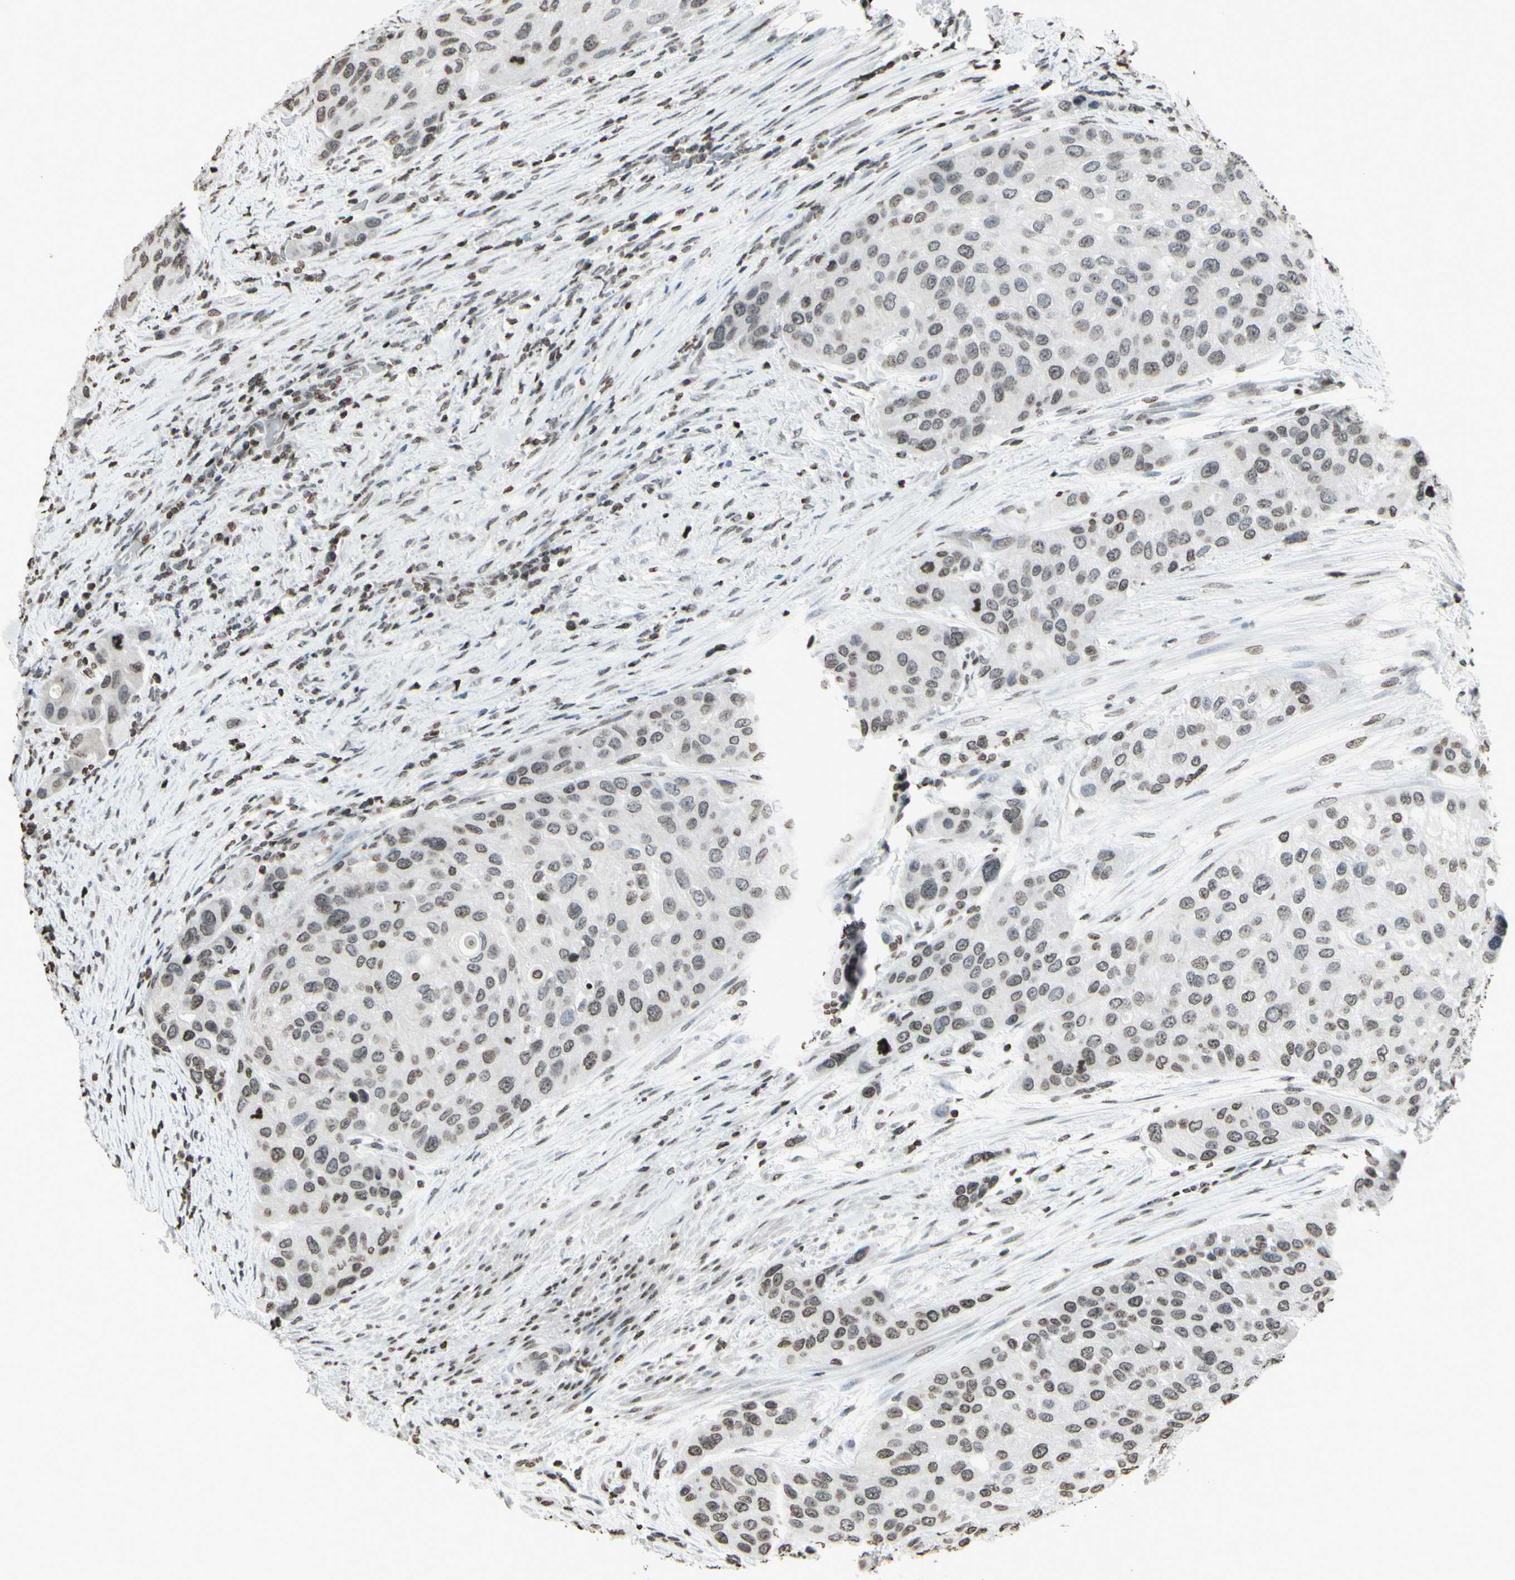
{"staining": {"intensity": "weak", "quantity": "25%-75%", "location": "cytoplasmic/membranous,nuclear"}, "tissue": "urothelial cancer", "cell_type": "Tumor cells", "image_type": "cancer", "snomed": [{"axis": "morphology", "description": "Urothelial carcinoma, High grade"}, {"axis": "topography", "description": "Urinary bladder"}], "caption": "Urothelial cancer stained with a protein marker displays weak staining in tumor cells.", "gene": "CD79B", "patient": {"sex": "female", "age": 56}}